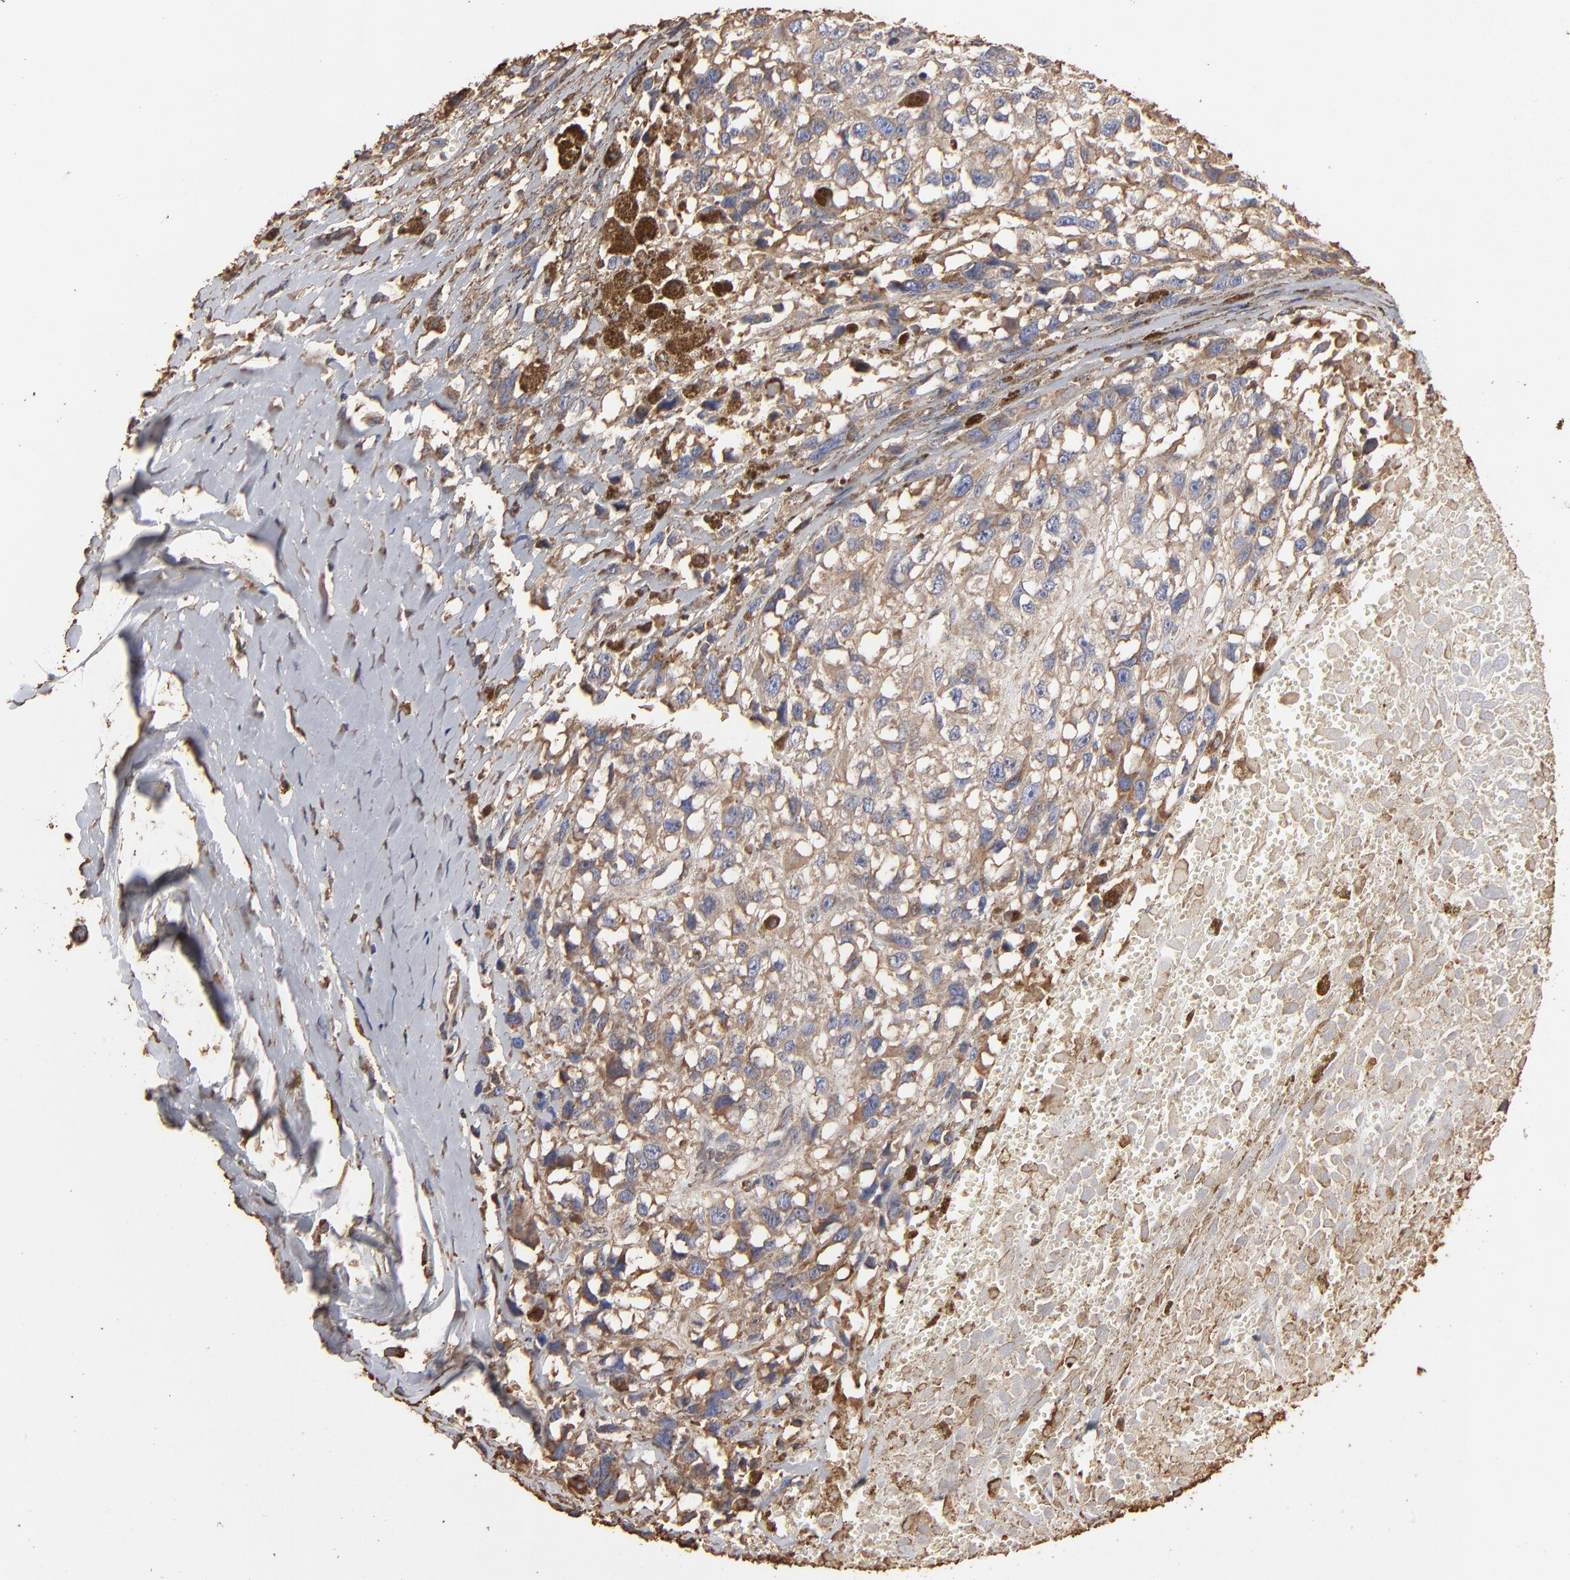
{"staining": {"intensity": "weak", "quantity": ">75%", "location": "cytoplasmic/membranous"}, "tissue": "melanoma", "cell_type": "Tumor cells", "image_type": "cancer", "snomed": [{"axis": "morphology", "description": "Malignant melanoma, Metastatic site"}, {"axis": "topography", "description": "Lymph node"}], "caption": "Melanoma tissue demonstrates weak cytoplasmic/membranous expression in approximately >75% of tumor cells, visualized by immunohistochemistry.", "gene": "PDIA3", "patient": {"sex": "male", "age": 59}}